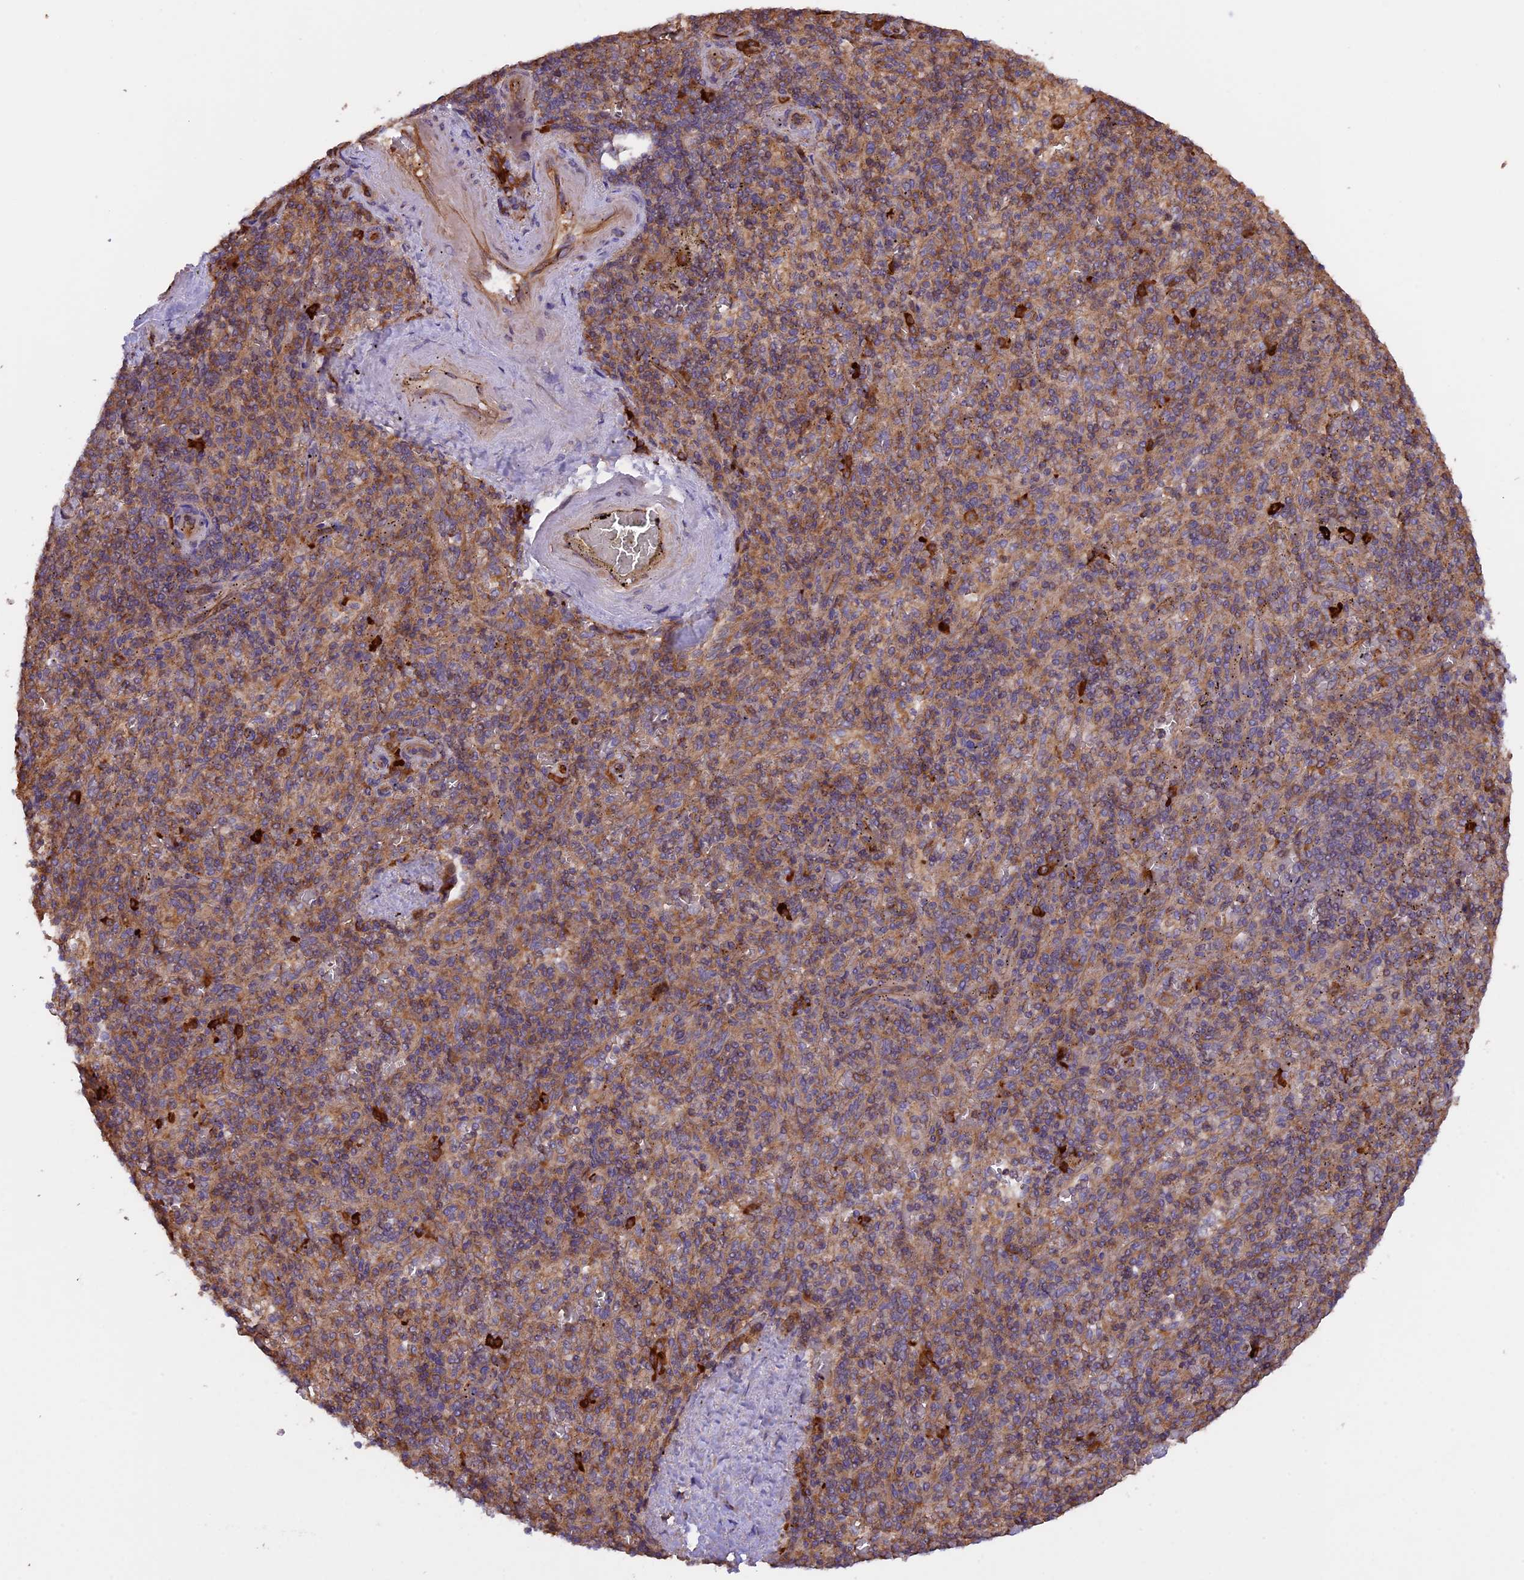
{"staining": {"intensity": "moderate", "quantity": ">75%", "location": "cytoplasmic/membranous"}, "tissue": "spleen", "cell_type": "Cells in red pulp", "image_type": "normal", "snomed": [{"axis": "morphology", "description": "Normal tissue, NOS"}, {"axis": "topography", "description": "Spleen"}], "caption": "Immunohistochemistry (DAB (3,3'-diaminobenzidine)) staining of normal spleen shows moderate cytoplasmic/membranous protein positivity in about >75% of cells in red pulp.", "gene": "GAS8", "patient": {"sex": "male", "age": 82}}